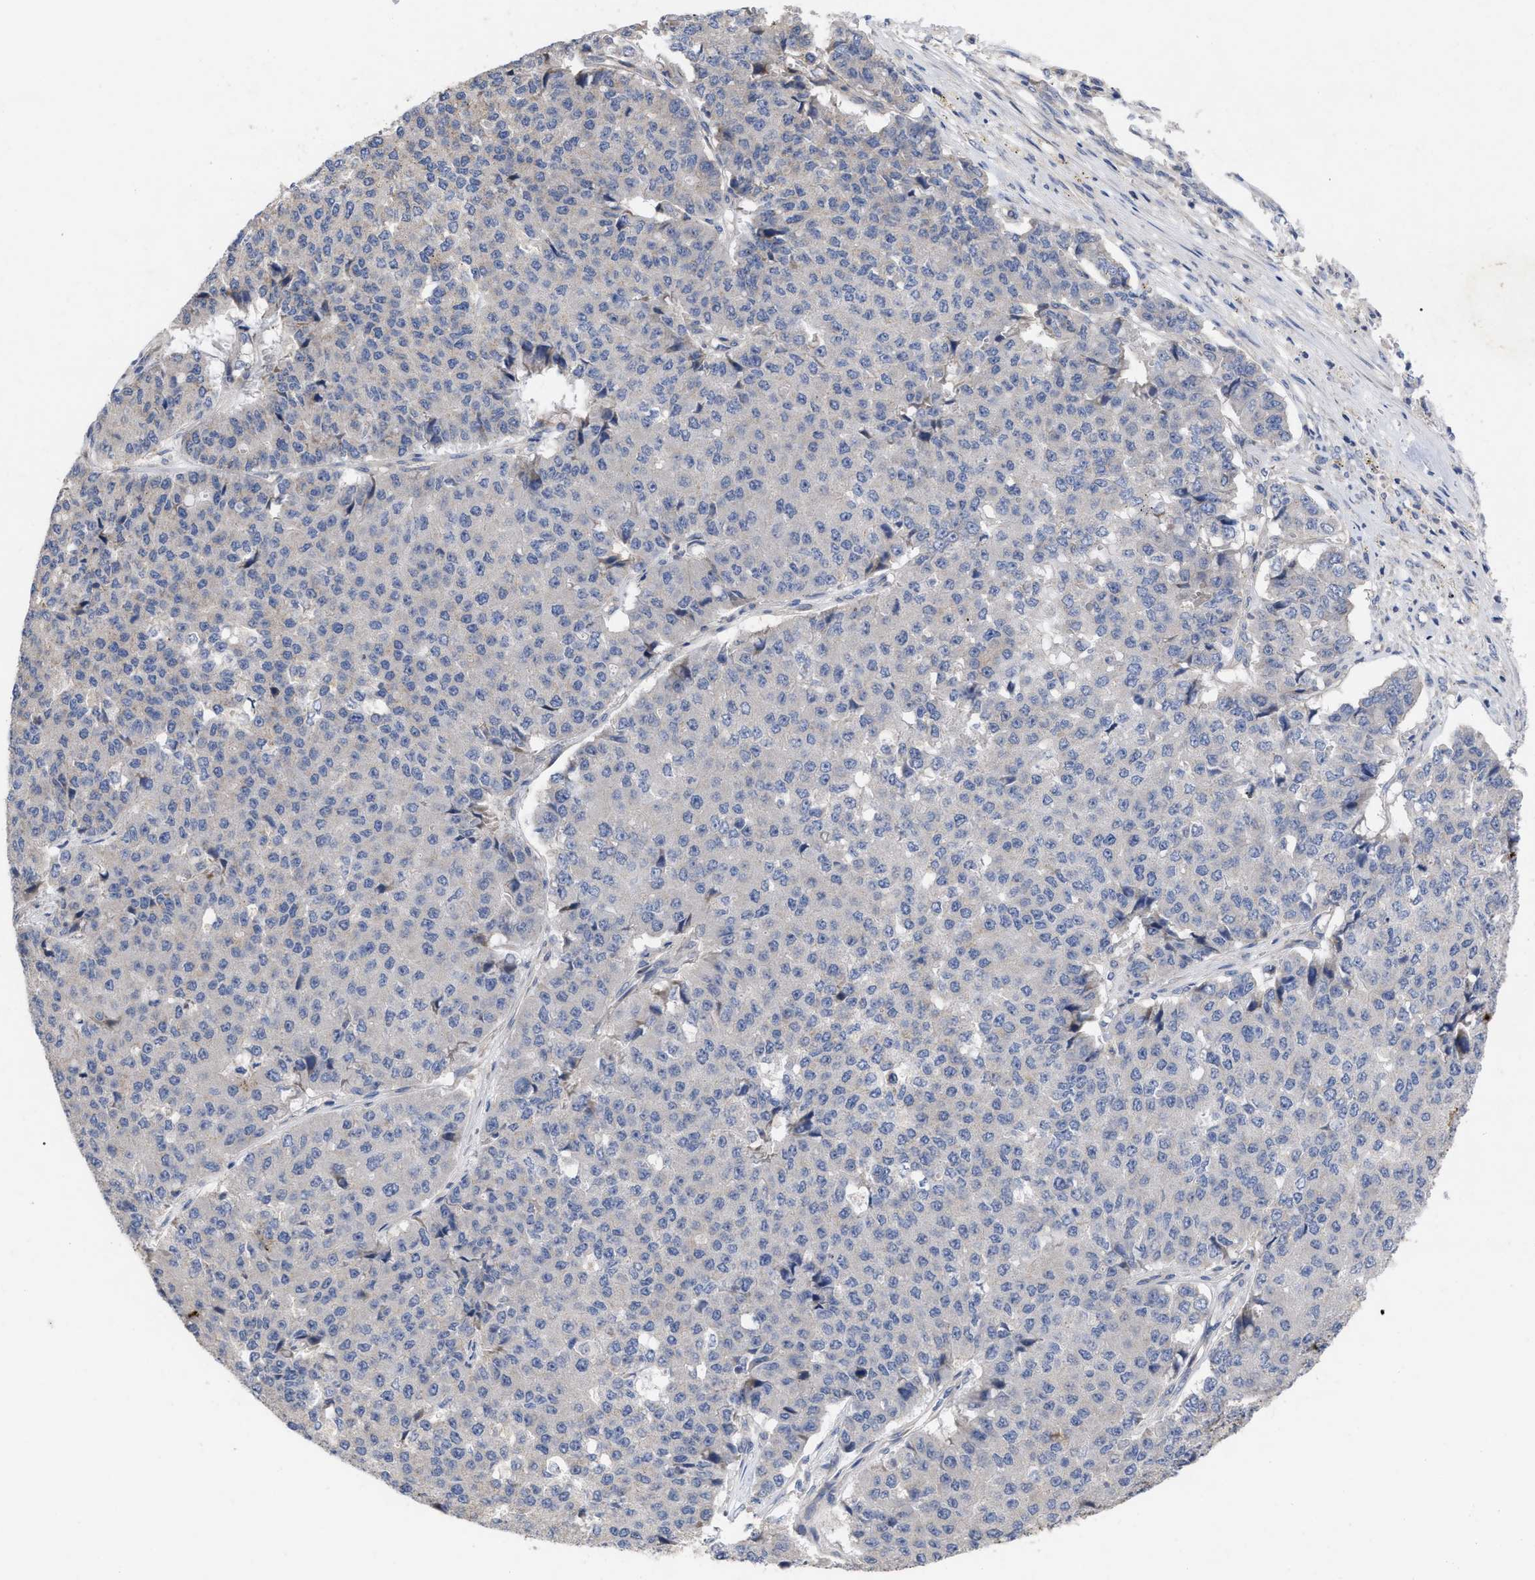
{"staining": {"intensity": "negative", "quantity": "none", "location": "none"}, "tissue": "pancreatic cancer", "cell_type": "Tumor cells", "image_type": "cancer", "snomed": [{"axis": "morphology", "description": "Adenocarcinoma, NOS"}, {"axis": "topography", "description": "Pancreas"}], "caption": "DAB immunohistochemical staining of human pancreatic adenocarcinoma demonstrates no significant positivity in tumor cells. (DAB (3,3'-diaminobenzidine) IHC, high magnification).", "gene": "VIP", "patient": {"sex": "male", "age": 50}}